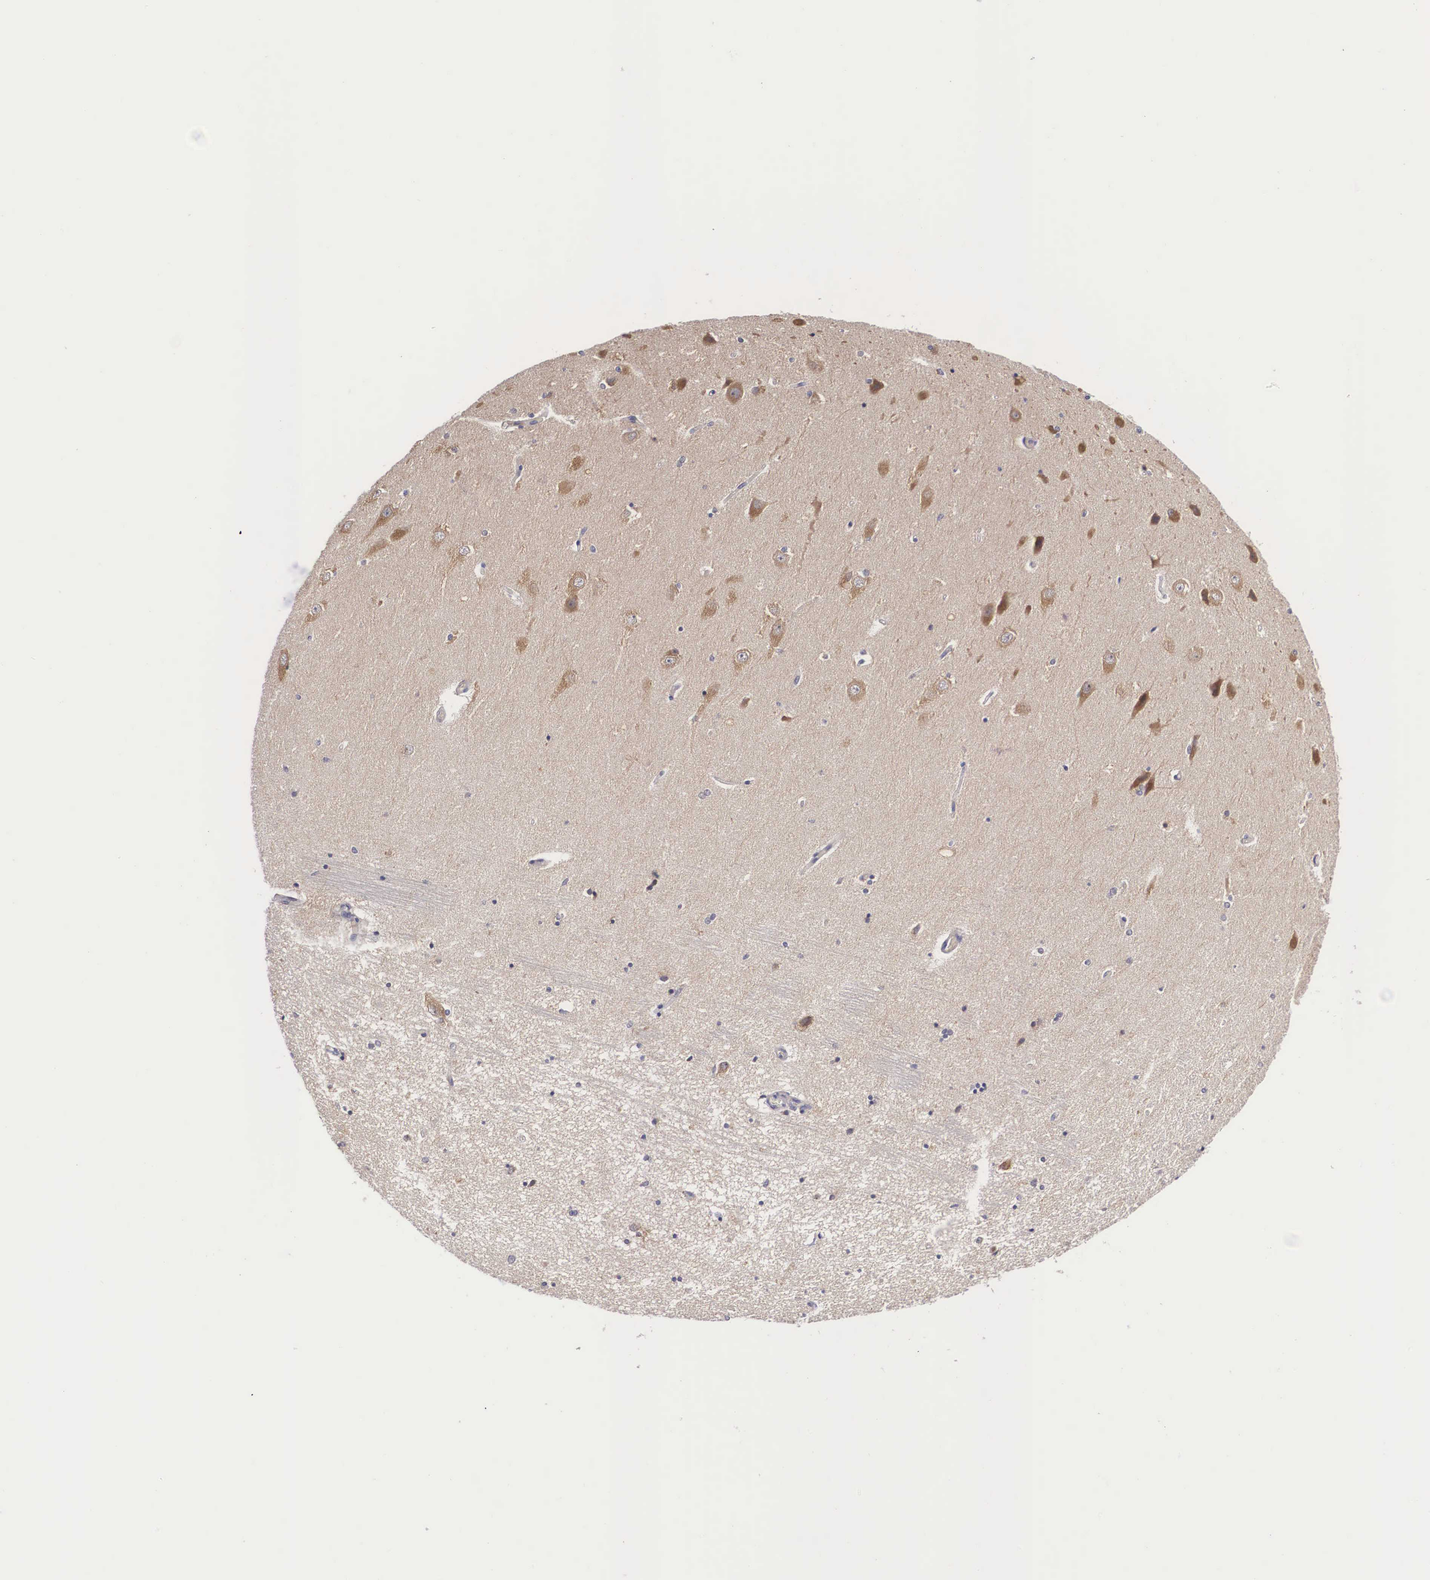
{"staining": {"intensity": "negative", "quantity": "none", "location": "none"}, "tissue": "hippocampus", "cell_type": "Glial cells", "image_type": "normal", "snomed": [{"axis": "morphology", "description": "Normal tissue, NOS"}, {"axis": "topography", "description": "Hippocampus"}], "caption": "IHC histopathology image of normal hippocampus stained for a protein (brown), which exhibits no positivity in glial cells.", "gene": "GRIPAP1", "patient": {"sex": "female", "age": 54}}